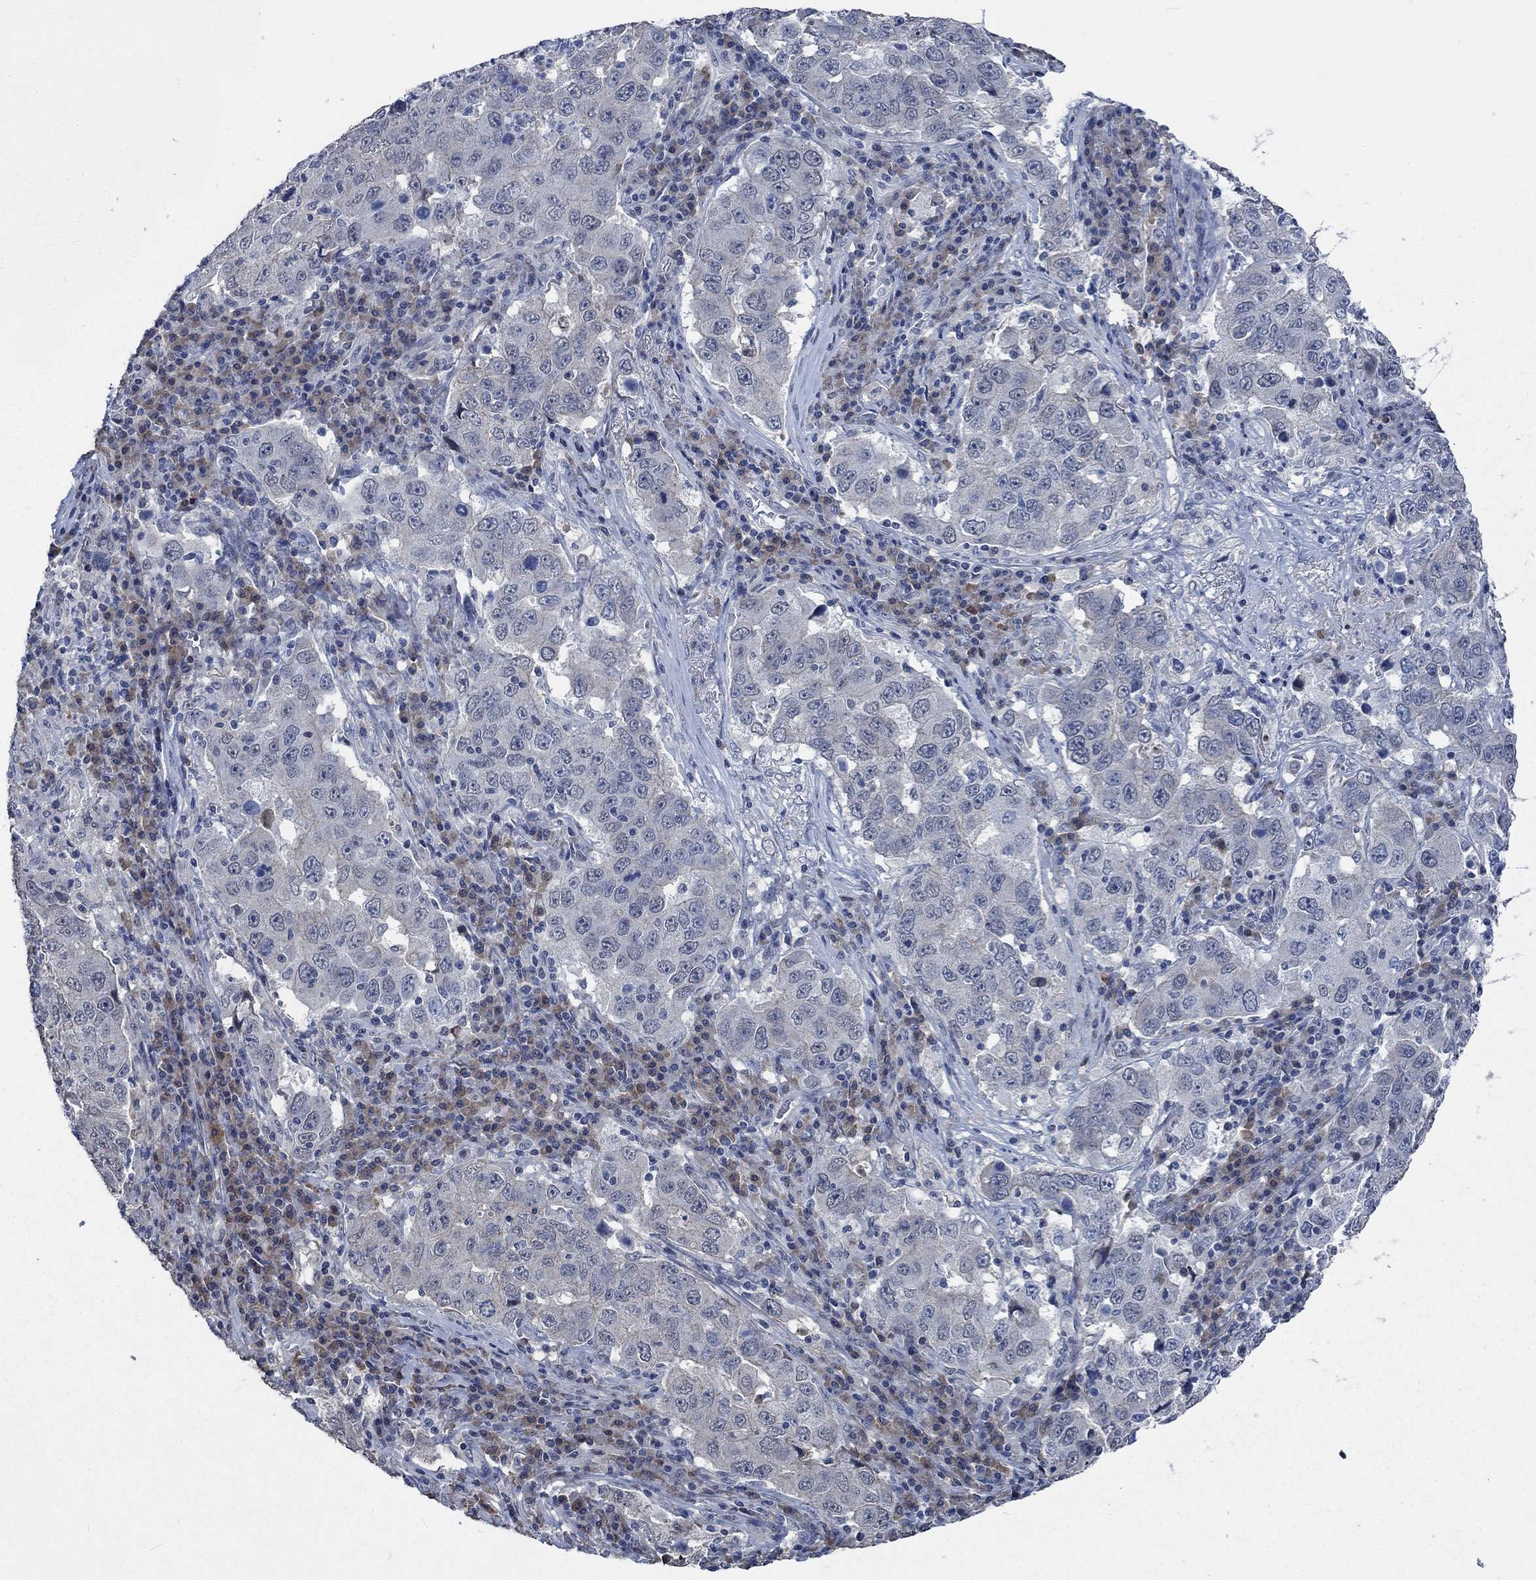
{"staining": {"intensity": "negative", "quantity": "none", "location": "none"}, "tissue": "lung cancer", "cell_type": "Tumor cells", "image_type": "cancer", "snomed": [{"axis": "morphology", "description": "Adenocarcinoma, NOS"}, {"axis": "topography", "description": "Lung"}], "caption": "Immunohistochemistry (IHC) photomicrograph of adenocarcinoma (lung) stained for a protein (brown), which demonstrates no expression in tumor cells.", "gene": "OBSCN", "patient": {"sex": "male", "age": 73}}